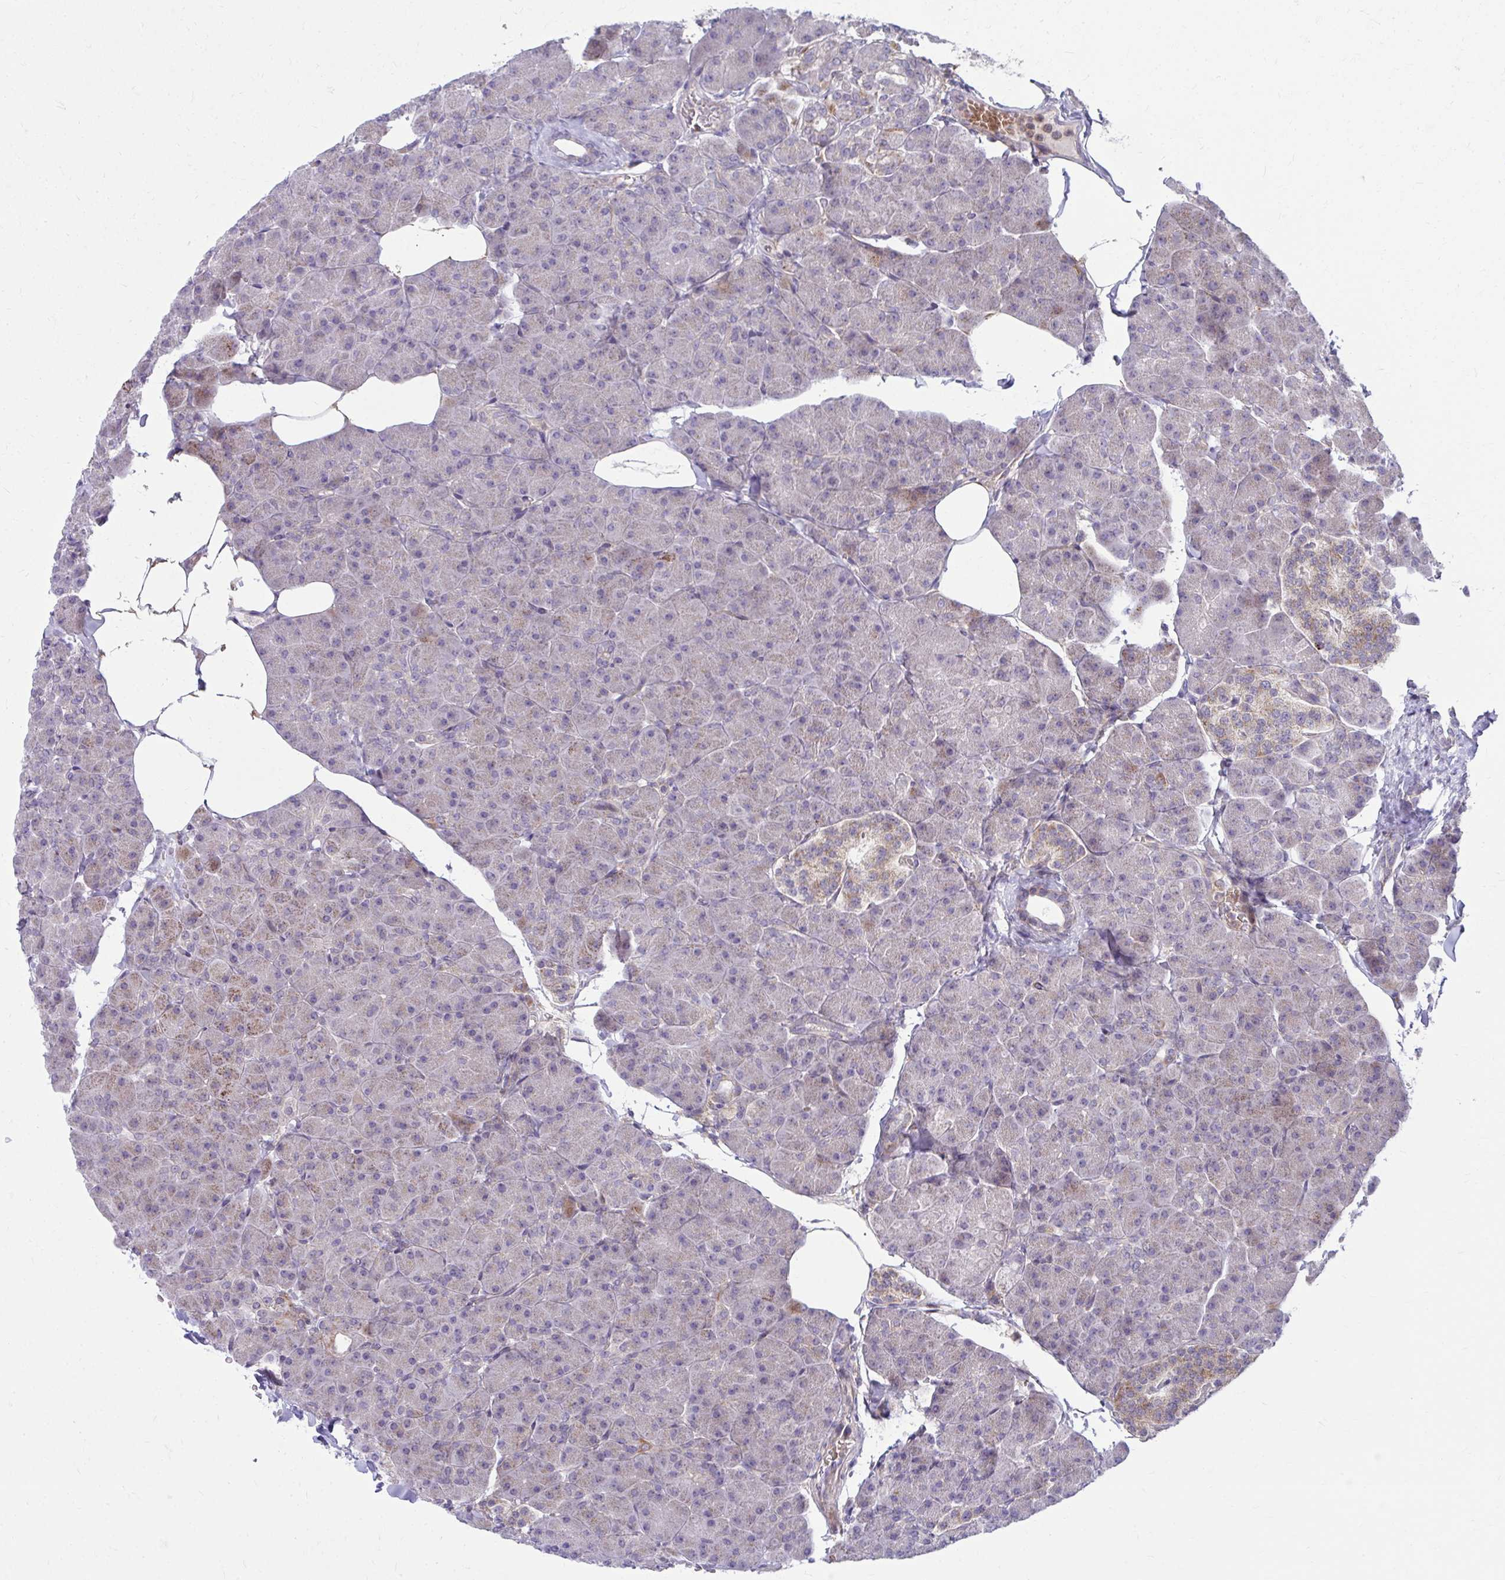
{"staining": {"intensity": "weak", "quantity": "<25%", "location": "cytoplasmic/membranous"}, "tissue": "pancreas", "cell_type": "Exocrine glandular cells", "image_type": "normal", "snomed": [{"axis": "morphology", "description": "Normal tissue, NOS"}, {"axis": "topography", "description": "Pancreas"}], "caption": "Pancreas stained for a protein using immunohistochemistry (IHC) exhibits no staining exocrine glandular cells.", "gene": "C16orf54", "patient": {"sex": "male", "age": 35}}